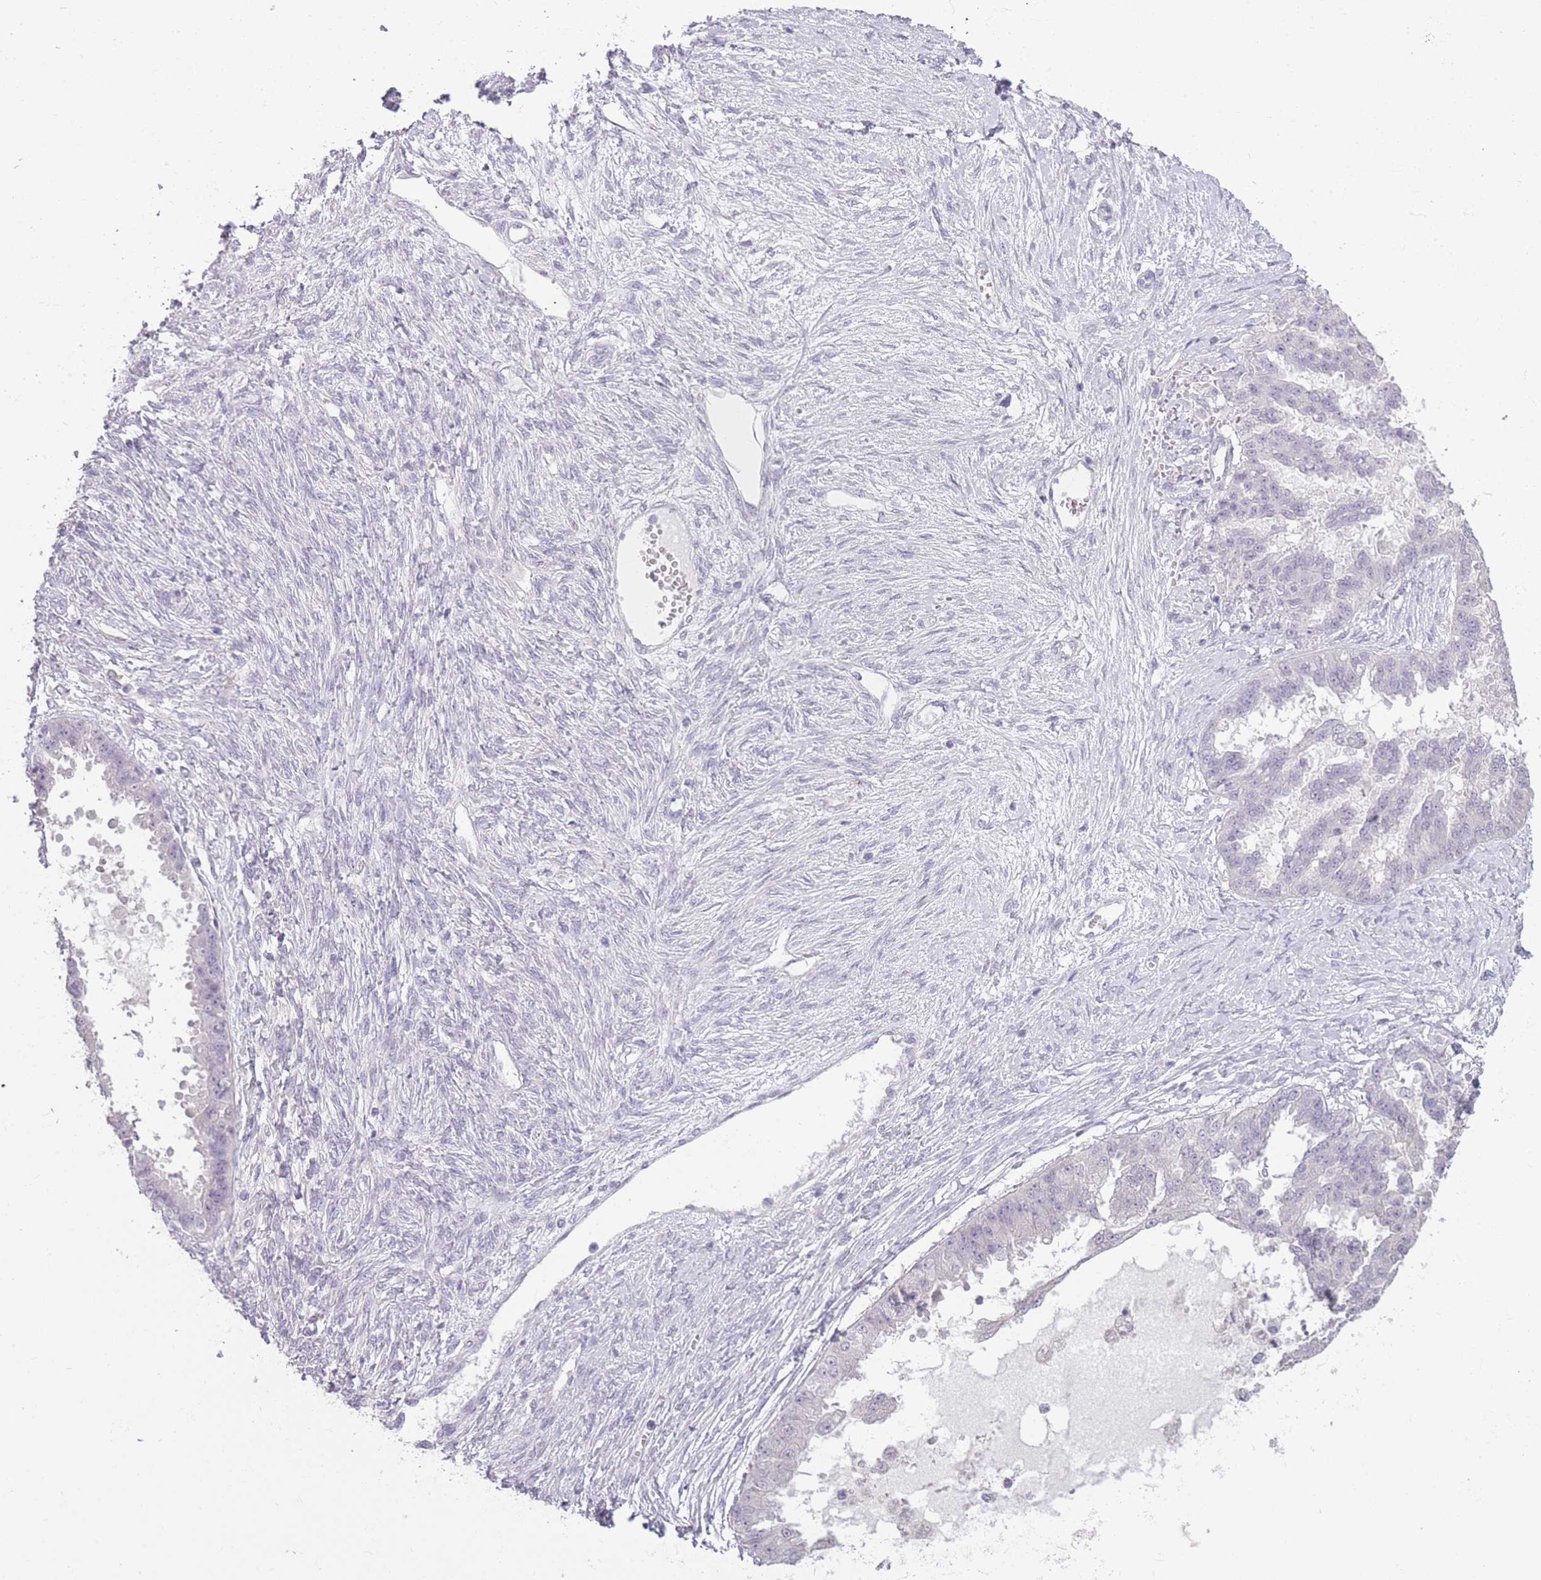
{"staining": {"intensity": "negative", "quantity": "none", "location": "none"}, "tissue": "ovarian cancer", "cell_type": "Tumor cells", "image_type": "cancer", "snomed": [{"axis": "morphology", "description": "Cystadenocarcinoma, serous, NOS"}, {"axis": "topography", "description": "Ovary"}], "caption": "Serous cystadenocarcinoma (ovarian) stained for a protein using immunohistochemistry (IHC) demonstrates no staining tumor cells.", "gene": "ZBTB24", "patient": {"sex": "female", "age": 58}}